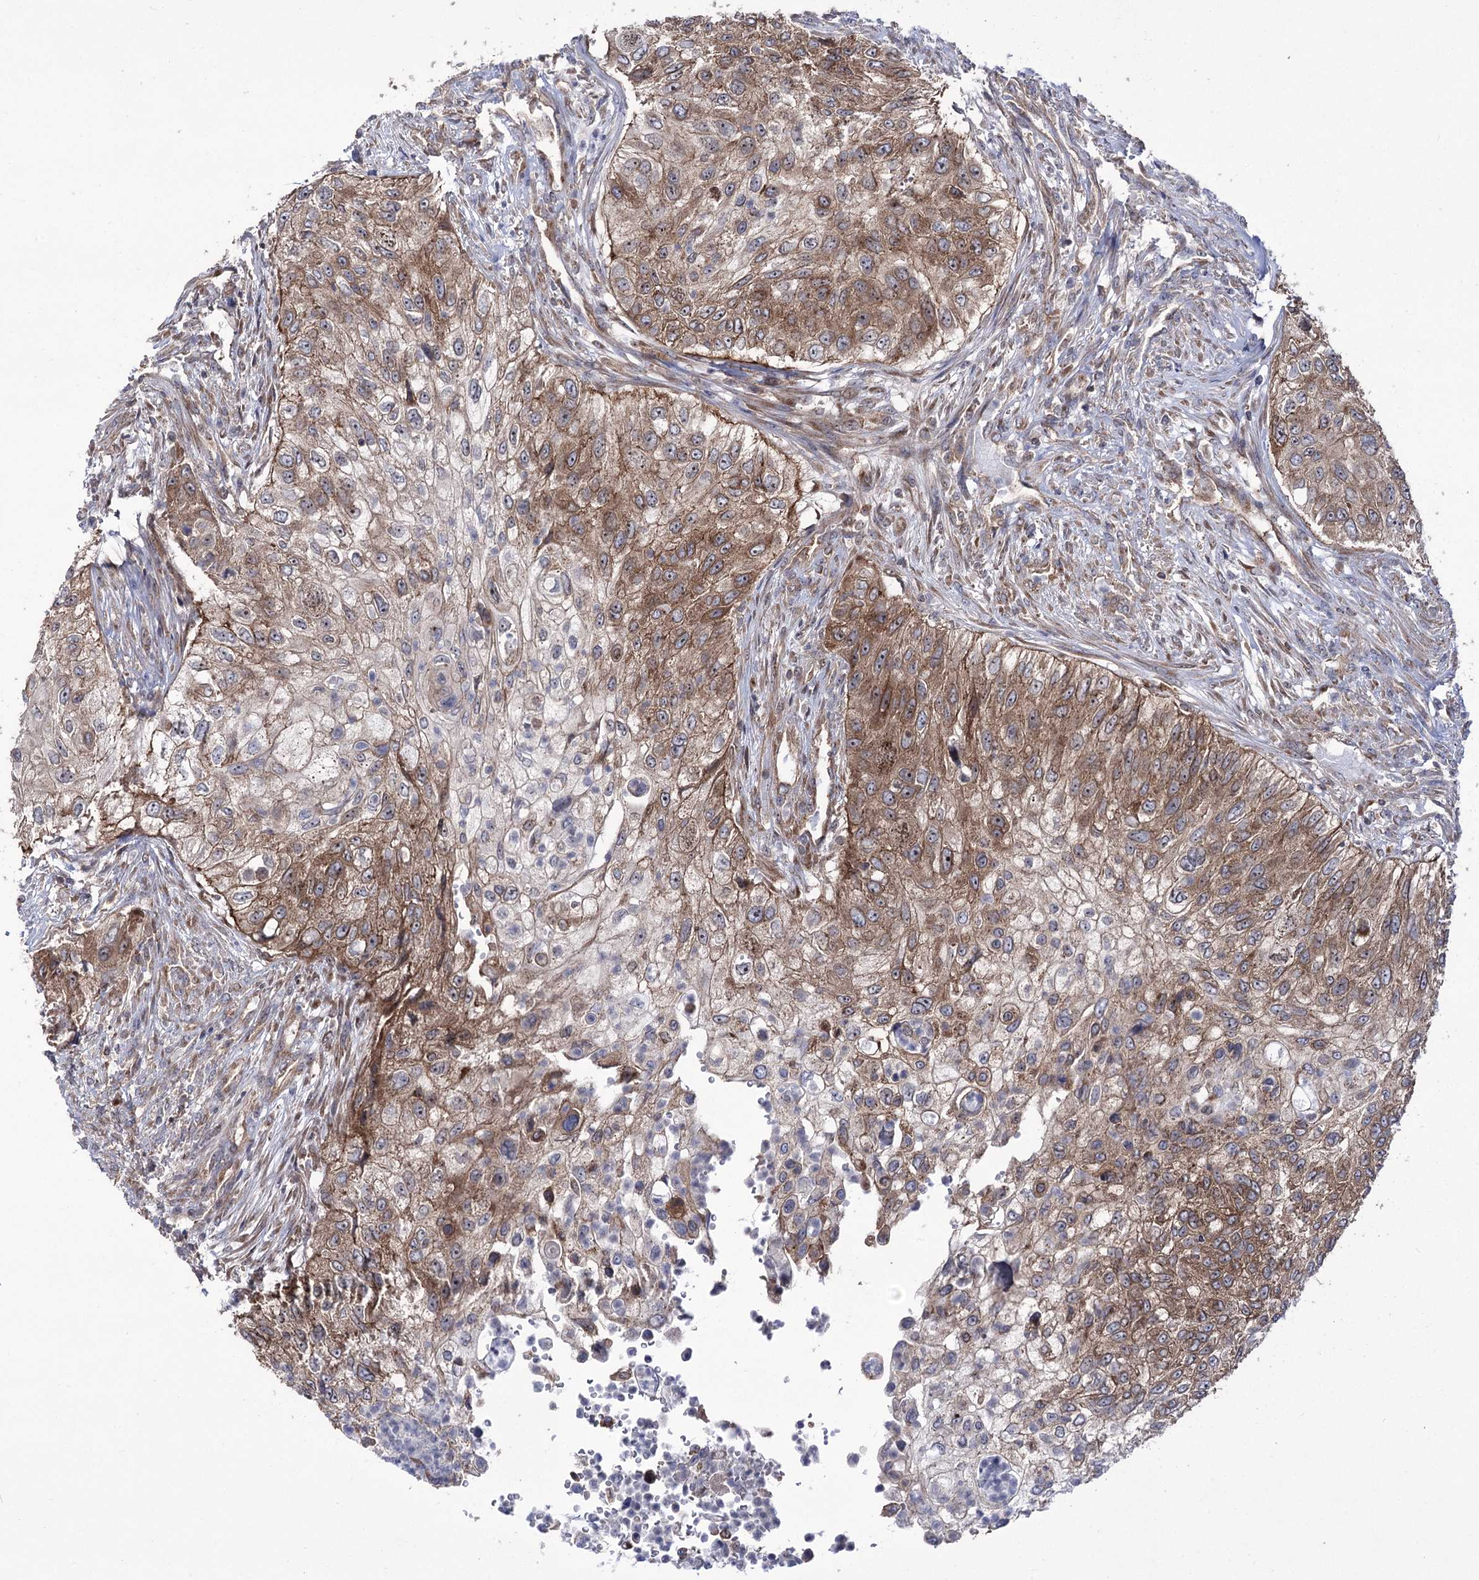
{"staining": {"intensity": "moderate", "quantity": ">75%", "location": "cytoplasmic/membranous"}, "tissue": "urothelial cancer", "cell_type": "Tumor cells", "image_type": "cancer", "snomed": [{"axis": "morphology", "description": "Urothelial carcinoma, High grade"}, {"axis": "topography", "description": "Urinary bladder"}], "caption": "High-grade urothelial carcinoma was stained to show a protein in brown. There is medium levels of moderate cytoplasmic/membranous positivity in about >75% of tumor cells.", "gene": "ZNF622", "patient": {"sex": "female", "age": 60}}